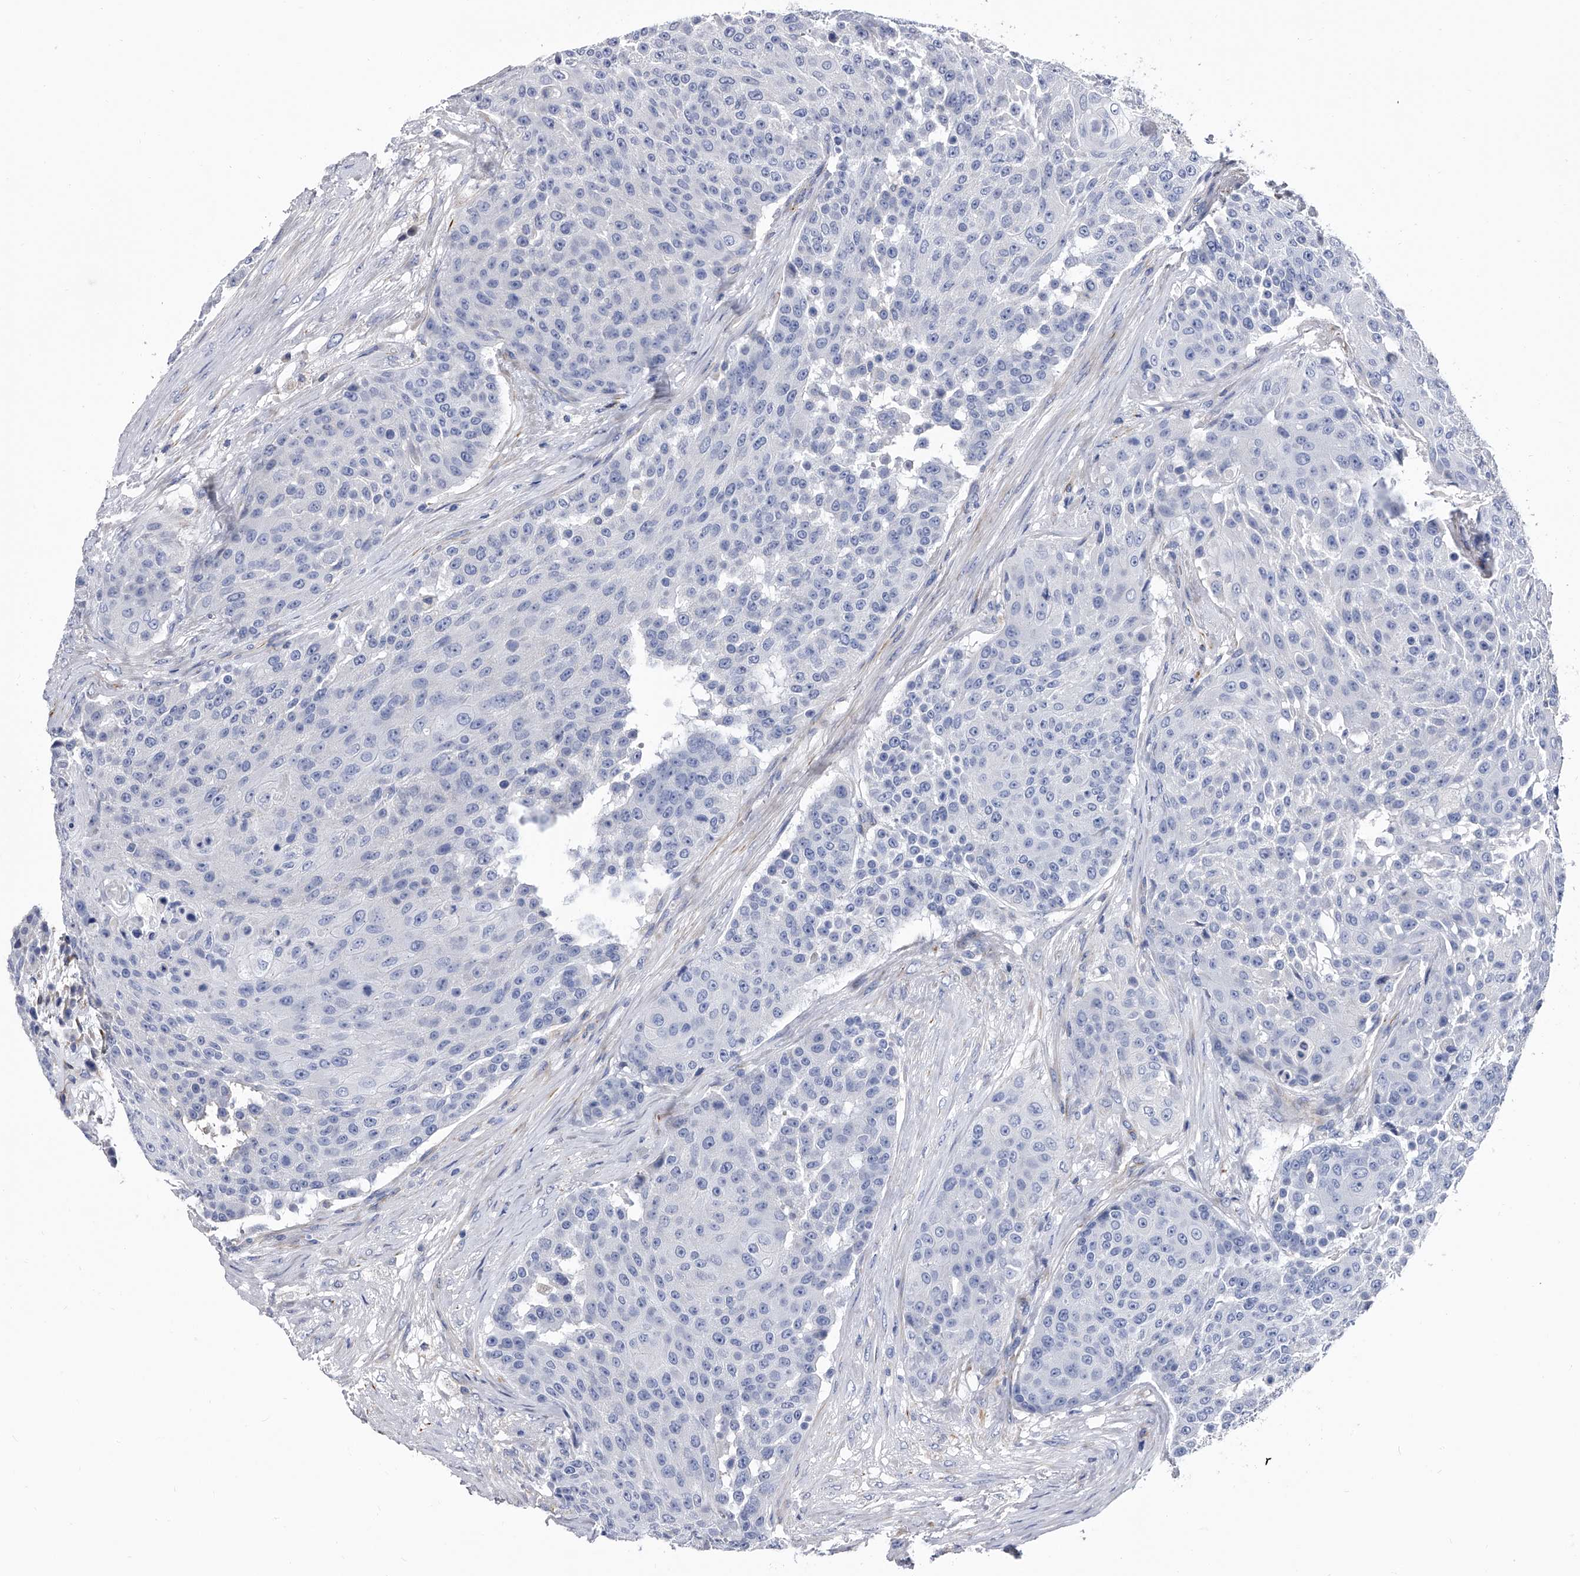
{"staining": {"intensity": "negative", "quantity": "none", "location": "none"}, "tissue": "urothelial cancer", "cell_type": "Tumor cells", "image_type": "cancer", "snomed": [{"axis": "morphology", "description": "Urothelial carcinoma, High grade"}, {"axis": "topography", "description": "Urinary bladder"}], "caption": "Immunohistochemical staining of human urothelial cancer displays no significant positivity in tumor cells.", "gene": "EFCAB7", "patient": {"sex": "female", "age": 63}}